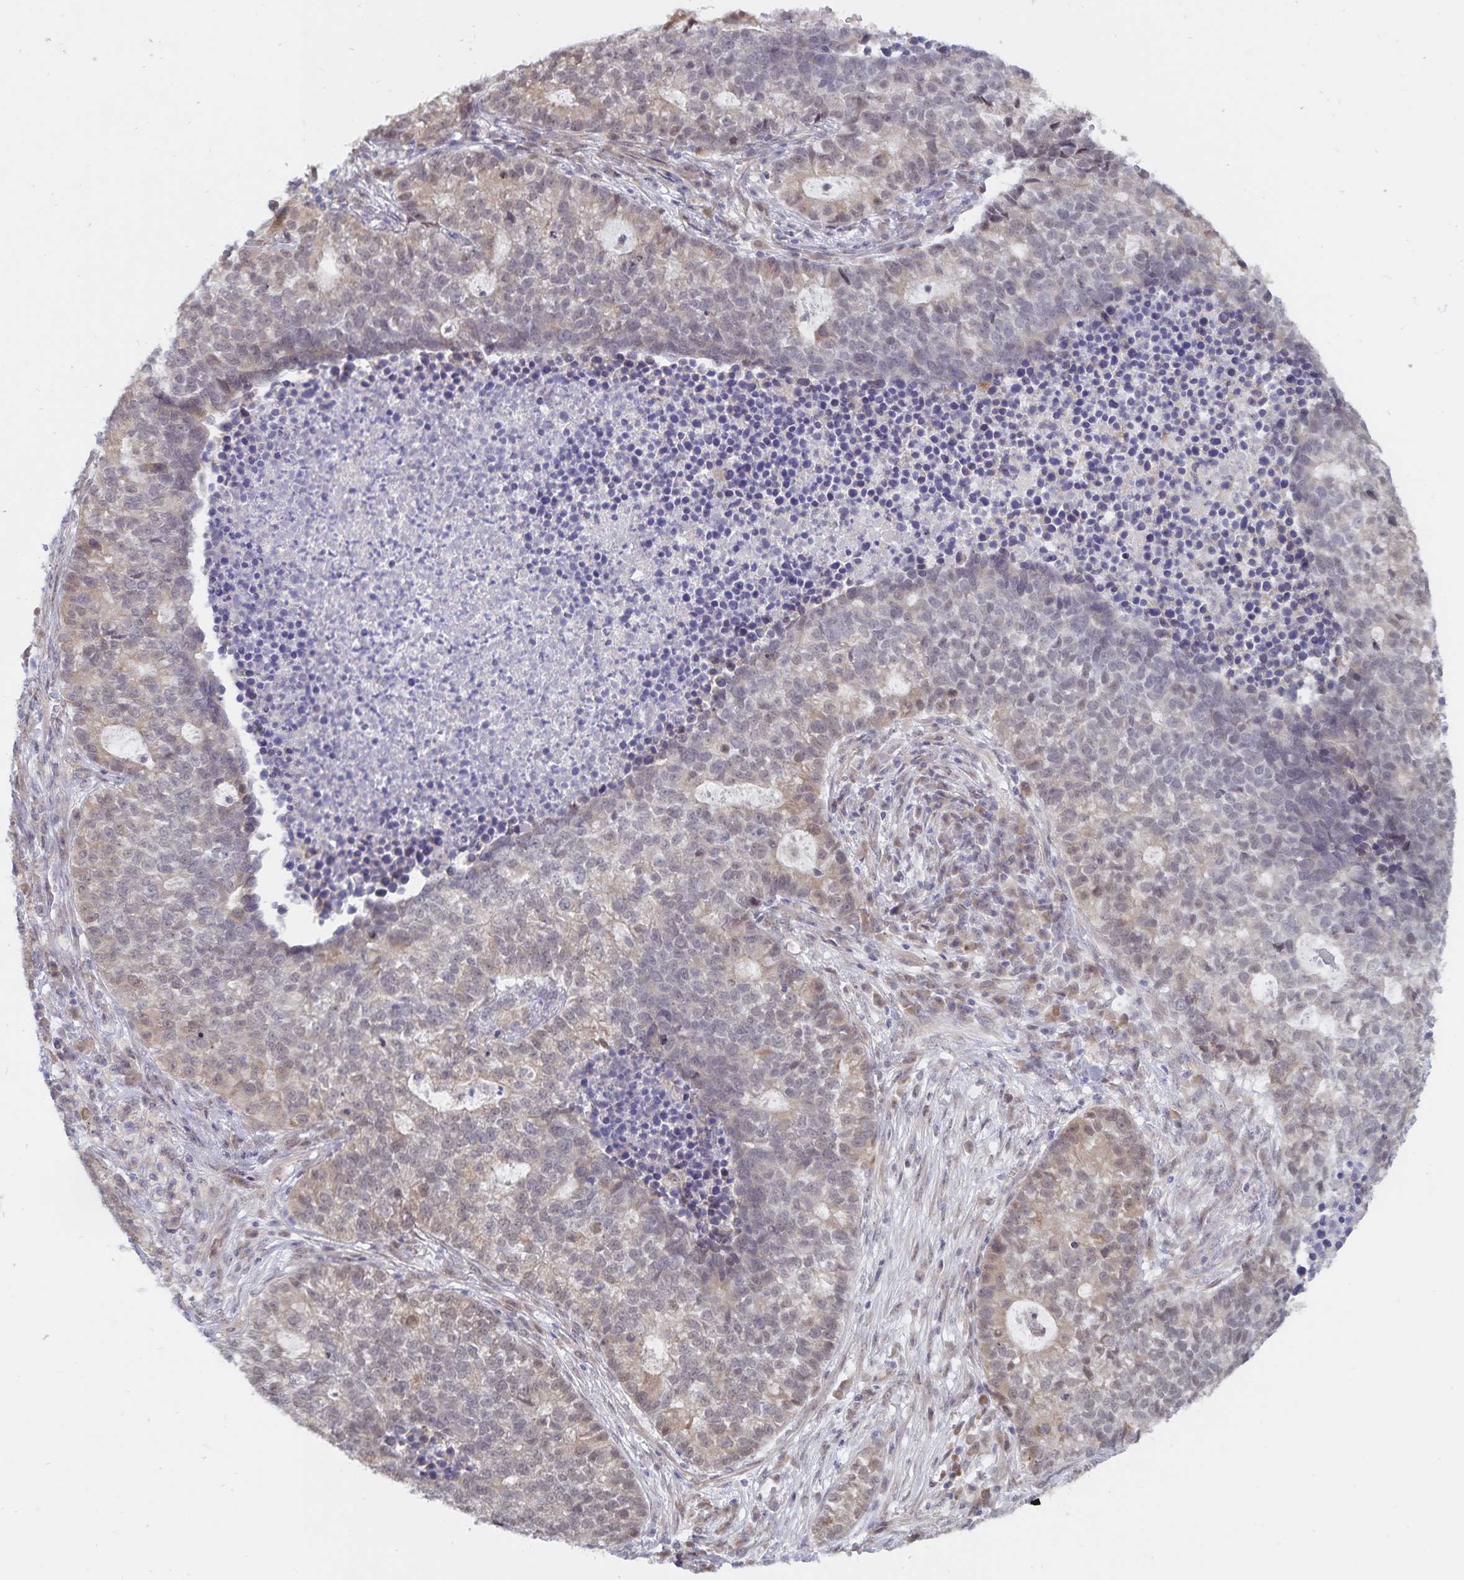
{"staining": {"intensity": "weak", "quantity": "<25%", "location": "cytoplasmic/membranous"}, "tissue": "lung cancer", "cell_type": "Tumor cells", "image_type": "cancer", "snomed": [{"axis": "morphology", "description": "Adenocarcinoma, NOS"}, {"axis": "topography", "description": "Lung"}], "caption": "Immunohistochemical staining of human adenocarcinoma (lung) displays no significant staining in tumor cells.", "gene": "ATP2A2", "patient": {"sex": "male", "age": 57}}